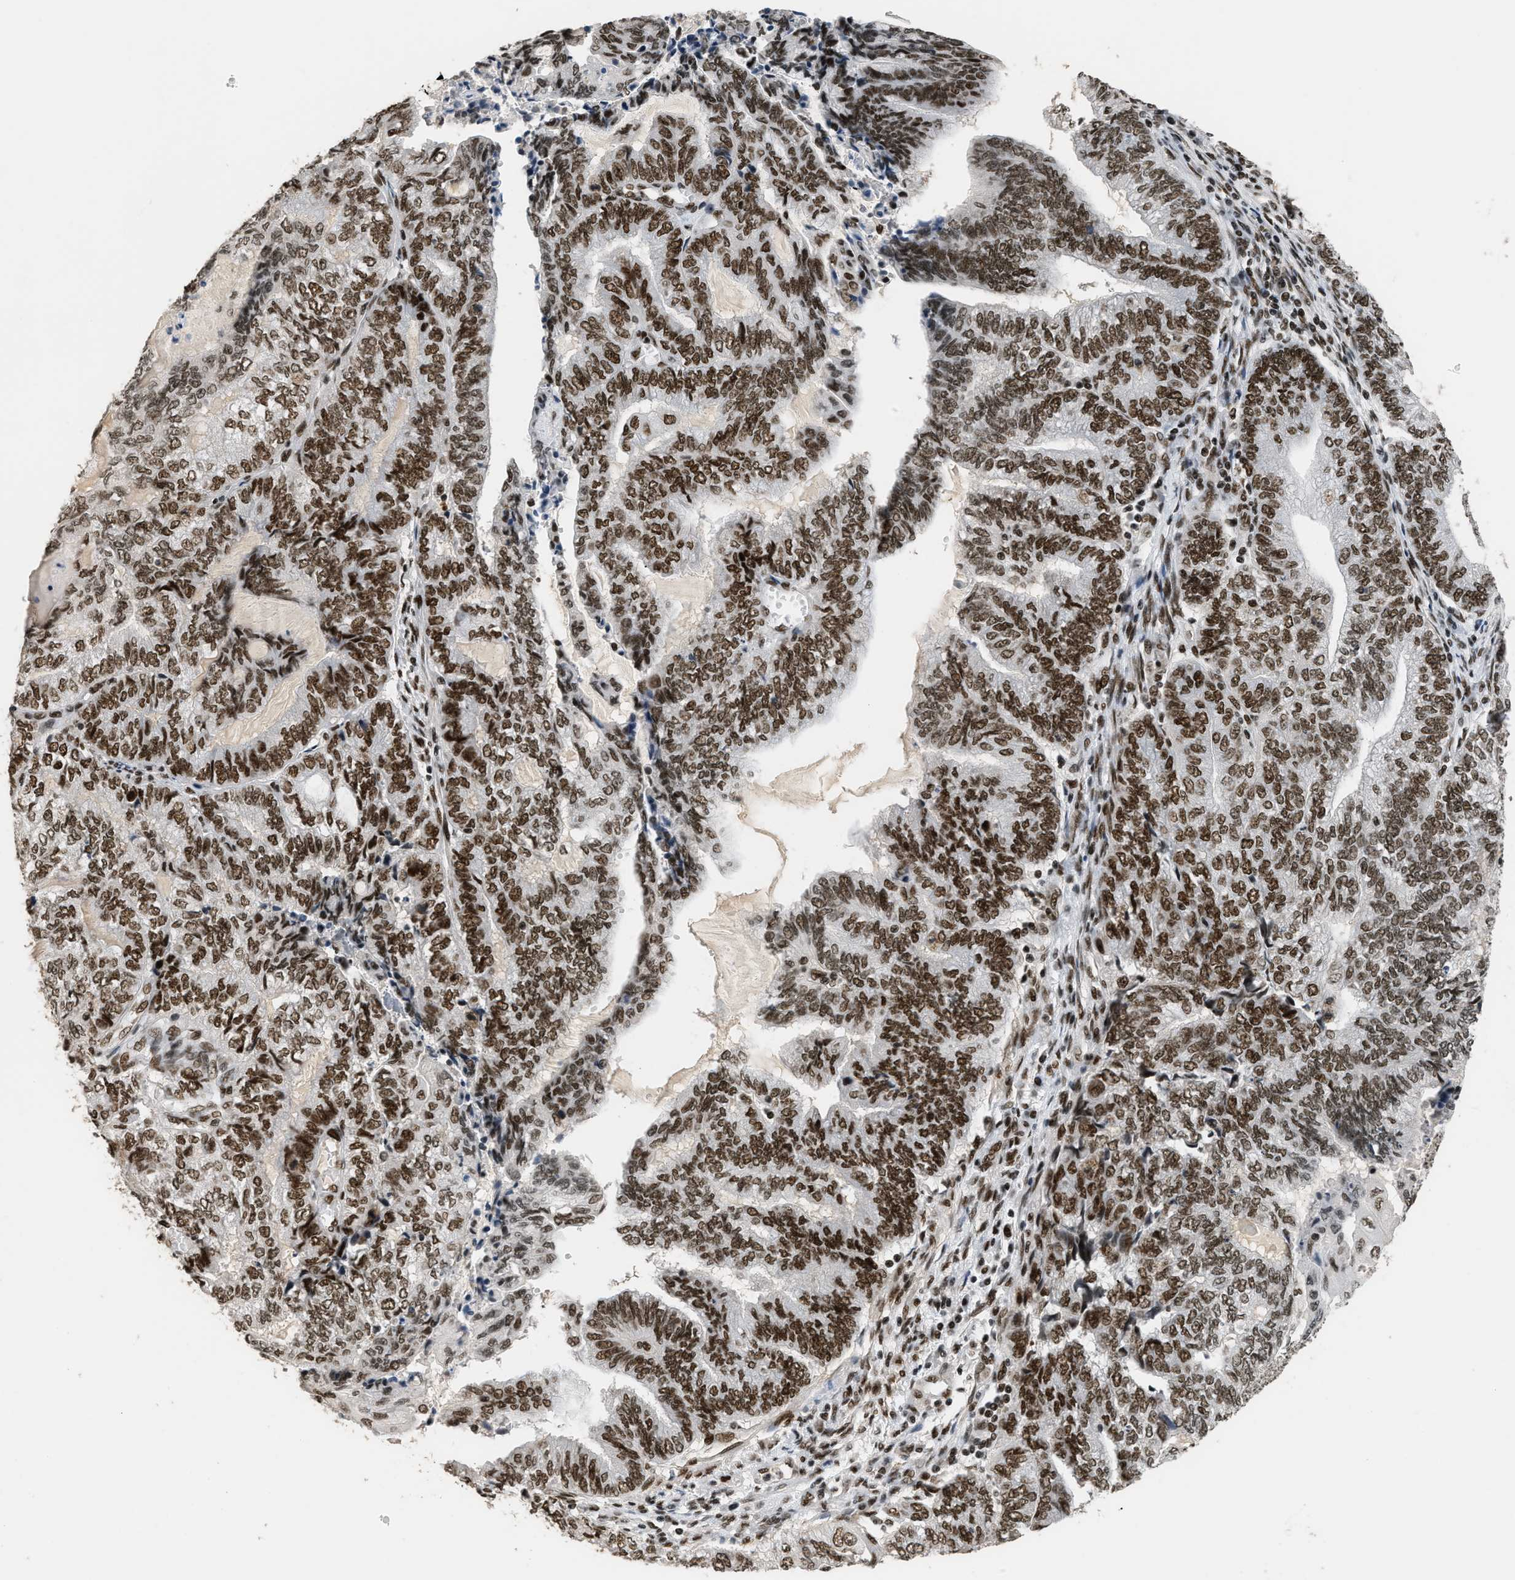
{"staining": {"intensity": "strong", "quantity": ">75%", "location": "nuclear"}, "tissue": "endometrial cancer", "cell_type": "Tumor cells", "image_type": "cancer", "snomed": [{"axis": "morphology", "description": "Adenocarcinoma, NOS"}, {"axis": "topography", "description": "Uterus"}, {"axis": "topography", "description": "Endometrium"}], "caption": "This micrograph shows IHC staining of human endometrial cancer (adenocarcinoma), with high strong nuclear staining in about >75% of tumor cells.", "gene": "SMARCB1", "patient": {"sex": "female", "age": 70}}